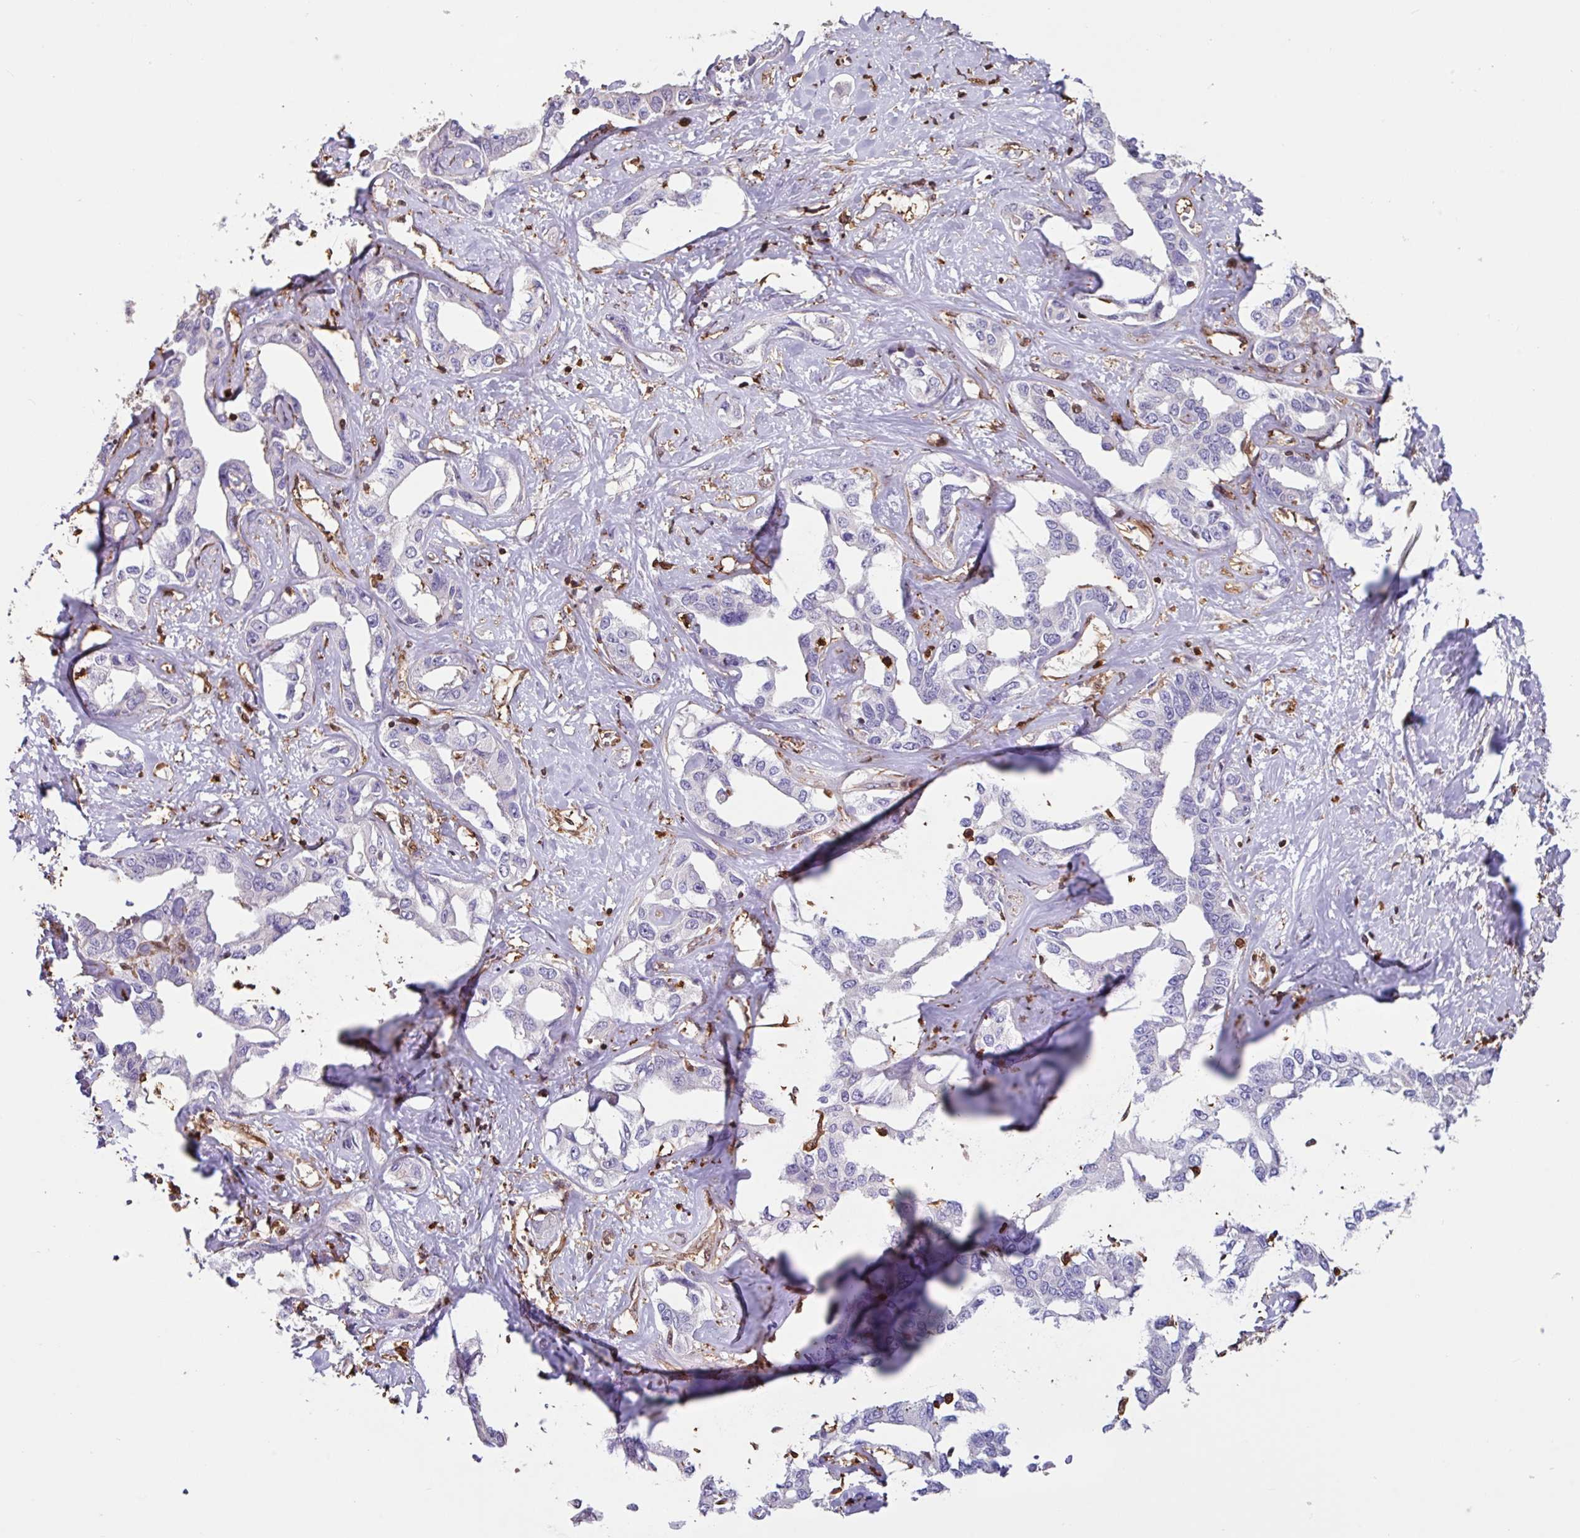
{"staining": {"intensity": "negative", "quantity": "none", "location": "none"}, "tissue": "liver cancer", "cell_type": "Tumor cells", "image_type": "cancer", "snomed": [{"axis": "morphology", "description": "Cholangiocarcinoma"}, {"axis": "topography", "description": "Liver"}], "caption": "This is a micrograph of immunohistochemistry (IHC) staining of liver cholangiocarcinoma, which shows no staining in tumor cells. Brightfield microscopy of immunohistochemistry (IHC) stained with DAB (3,3'-diaminobenzidine) (brown) and hematoxylin (blue), captured at high magnification.", "gene": "ARHGDIB", "patient": {"sex": "male", "age": 59}}